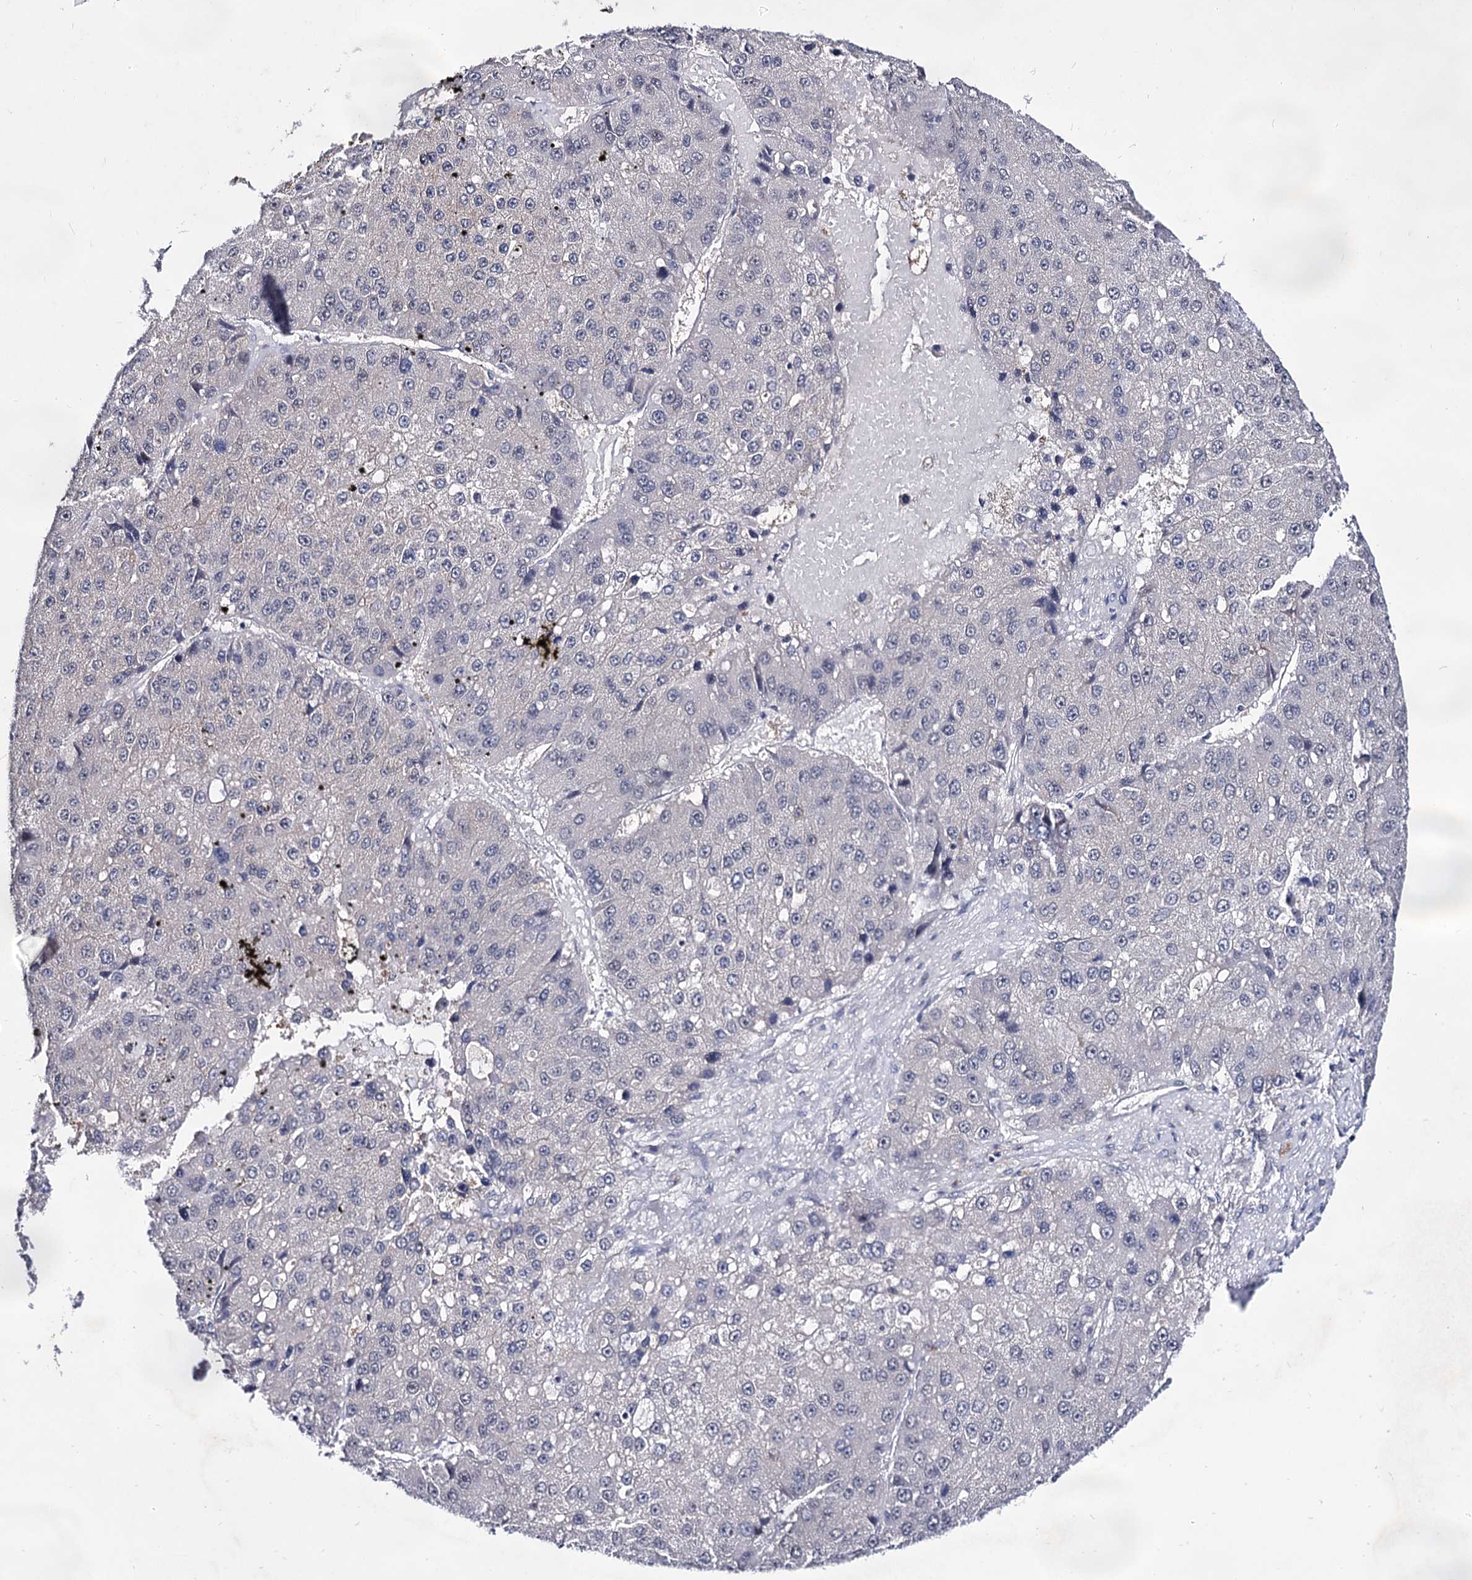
{"staining": {"intensity": "negative", "quantity": "none", "location": "none"}, "tissue": "liver cancer", "cell_type": "Tumor cells", "image_type": "cancer", "snomed": [{"axis": "morphology", "description": "Carcinoma, Hepatocellular, NOS"}, {"axis": "topography", "description": "Liver"}], "caption": "This is a image of IHC staining of hepatocellular carcinoma (liver), which shows no staining in tumor cells.", "gene": "ARFIP2", "patient": {"sex": "female", "age": 73}}